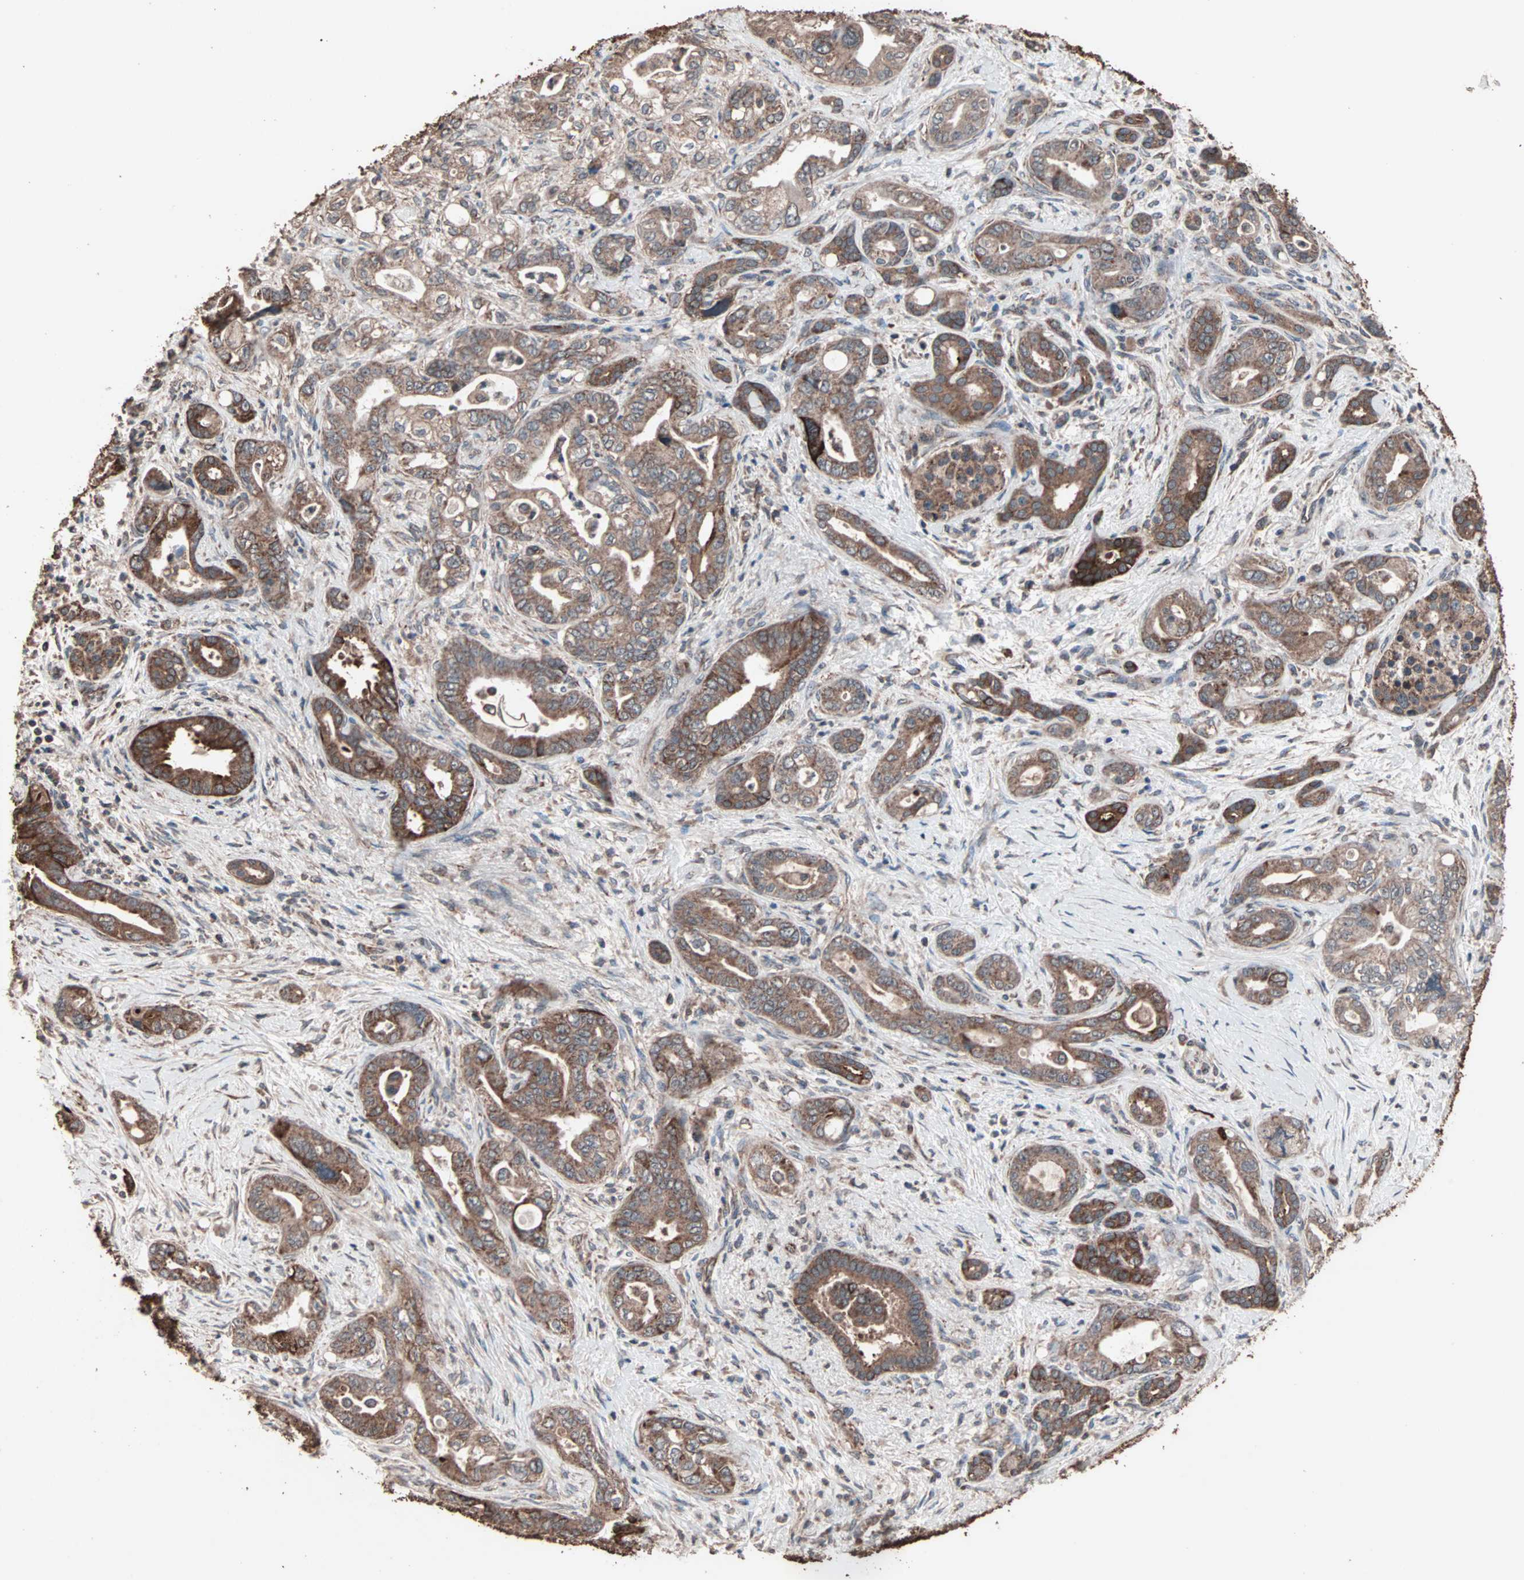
{"staining": {"intensity": "moderate", "quantity": ">75%", "location": "cytoplasmic/membranous"}, "tissue": "pancreatic cancer", "cell_type": "Tumor cells", "image_type": "cancer", "snomed": [{"axis": "morphology", "description": "Adenocarcinoma, NOS"}, {"axis": "topography", "description": "Pancreas"}], "caption": "IHC micrograph of pancreatic adenocarcinoma stained for a protein (brown), which demonstrates medium levels of moderate cytoplasmic/membranous staining in approximately >75% of tumor cells.", "gene": "MRPL2", "patient": {"sex": "male", "age": 70}}